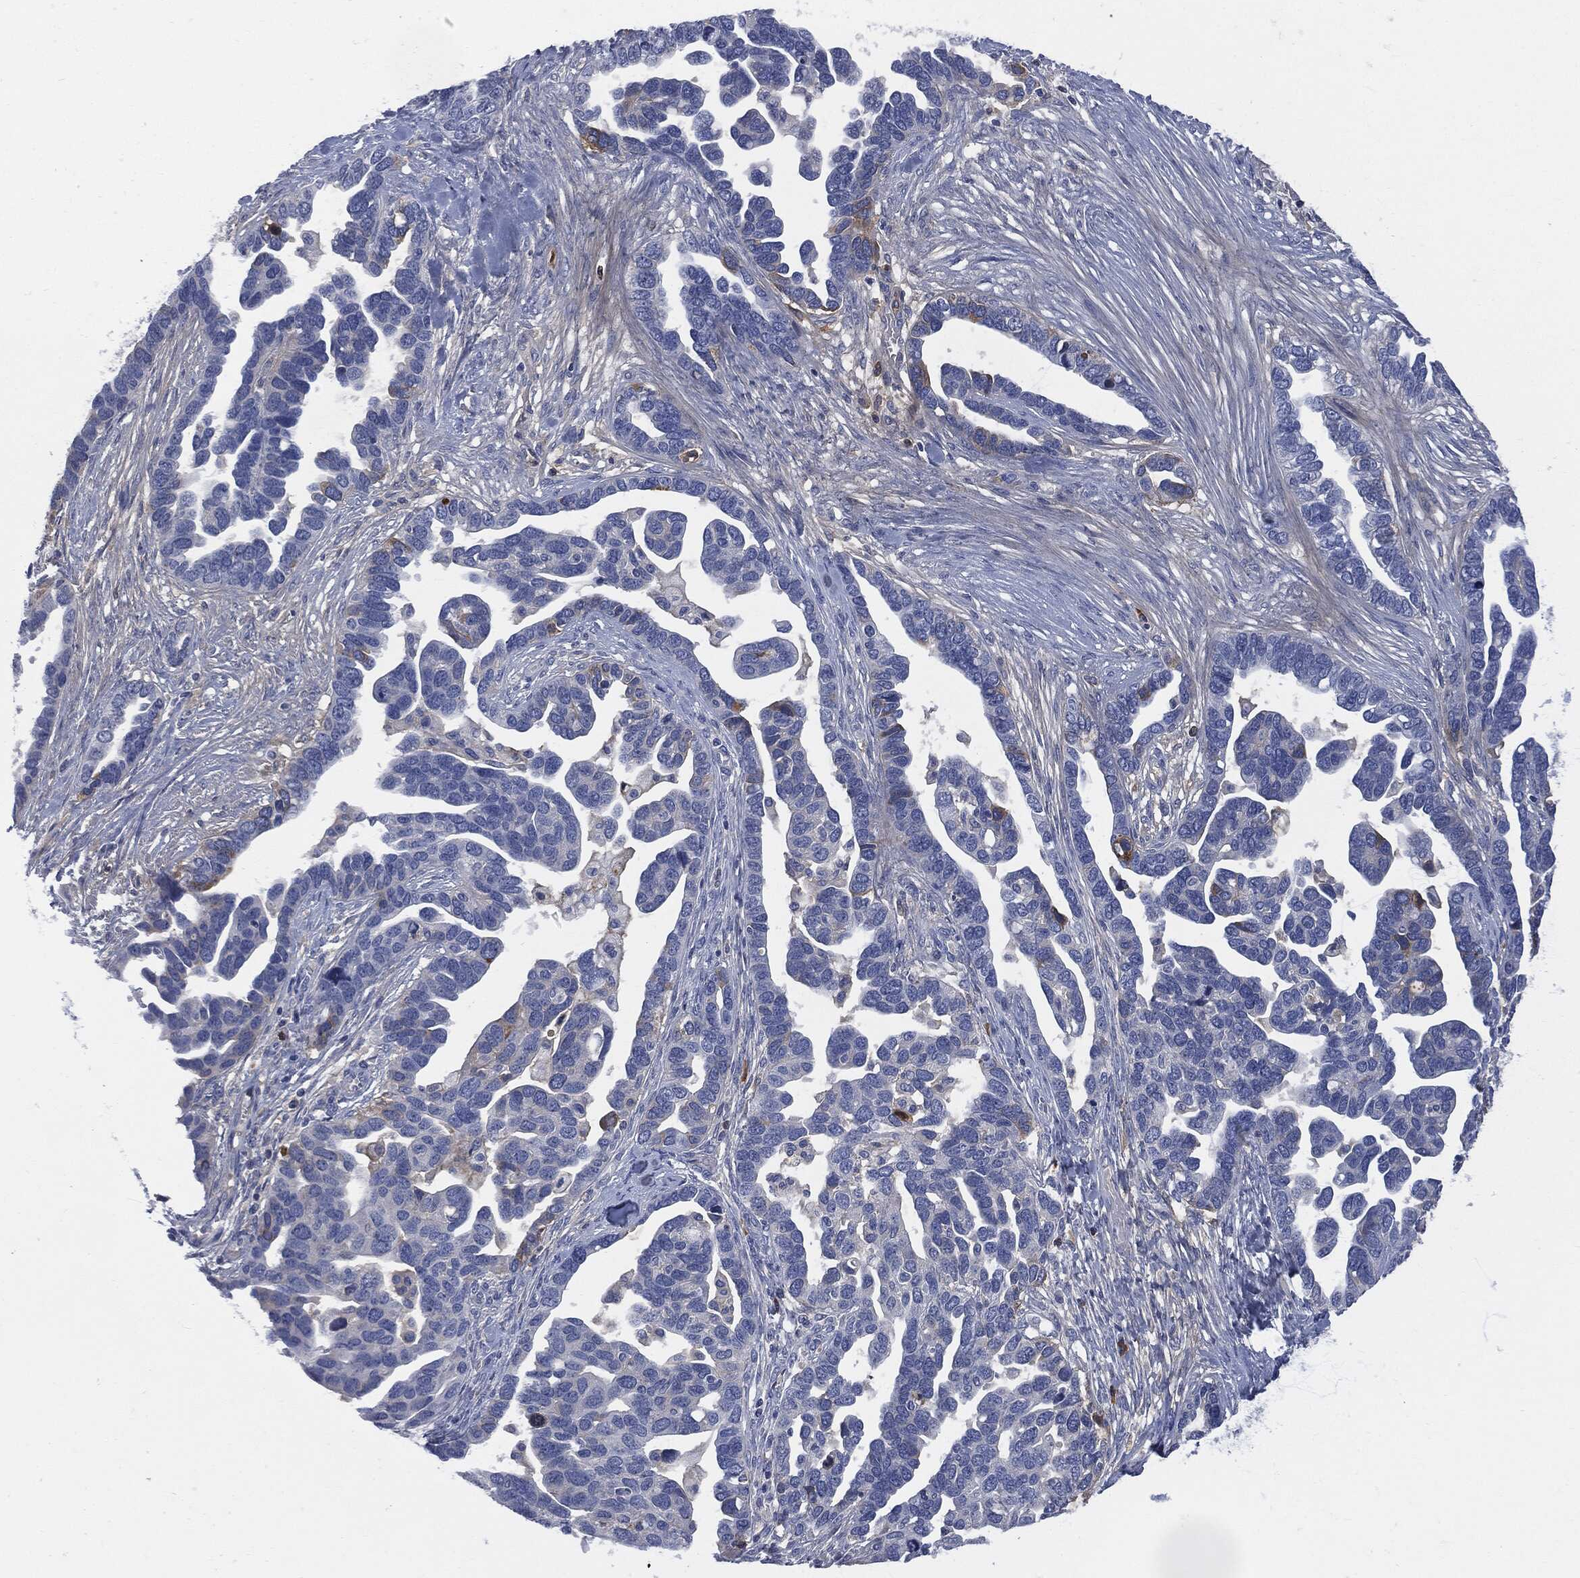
{"staining": {"intensity": "negative", "quantity": "none", "location": "none"}, "tissue": "ovarian cancer", "cell_type": "Tumor cells", "image_type": "cancer", "snomed": [{"axis": "morphology", "description": "Cystadenocarcinoma, serous, NOS"}, {"axis": "topography", "description": "Ovary"}], "caption": "A photomicrograph of human serous cystadenocarcinoma (ovarian) is negative for staining in tumor cells.", "gene": "BTK", "patient": {"sex": "female", "age": 54}}